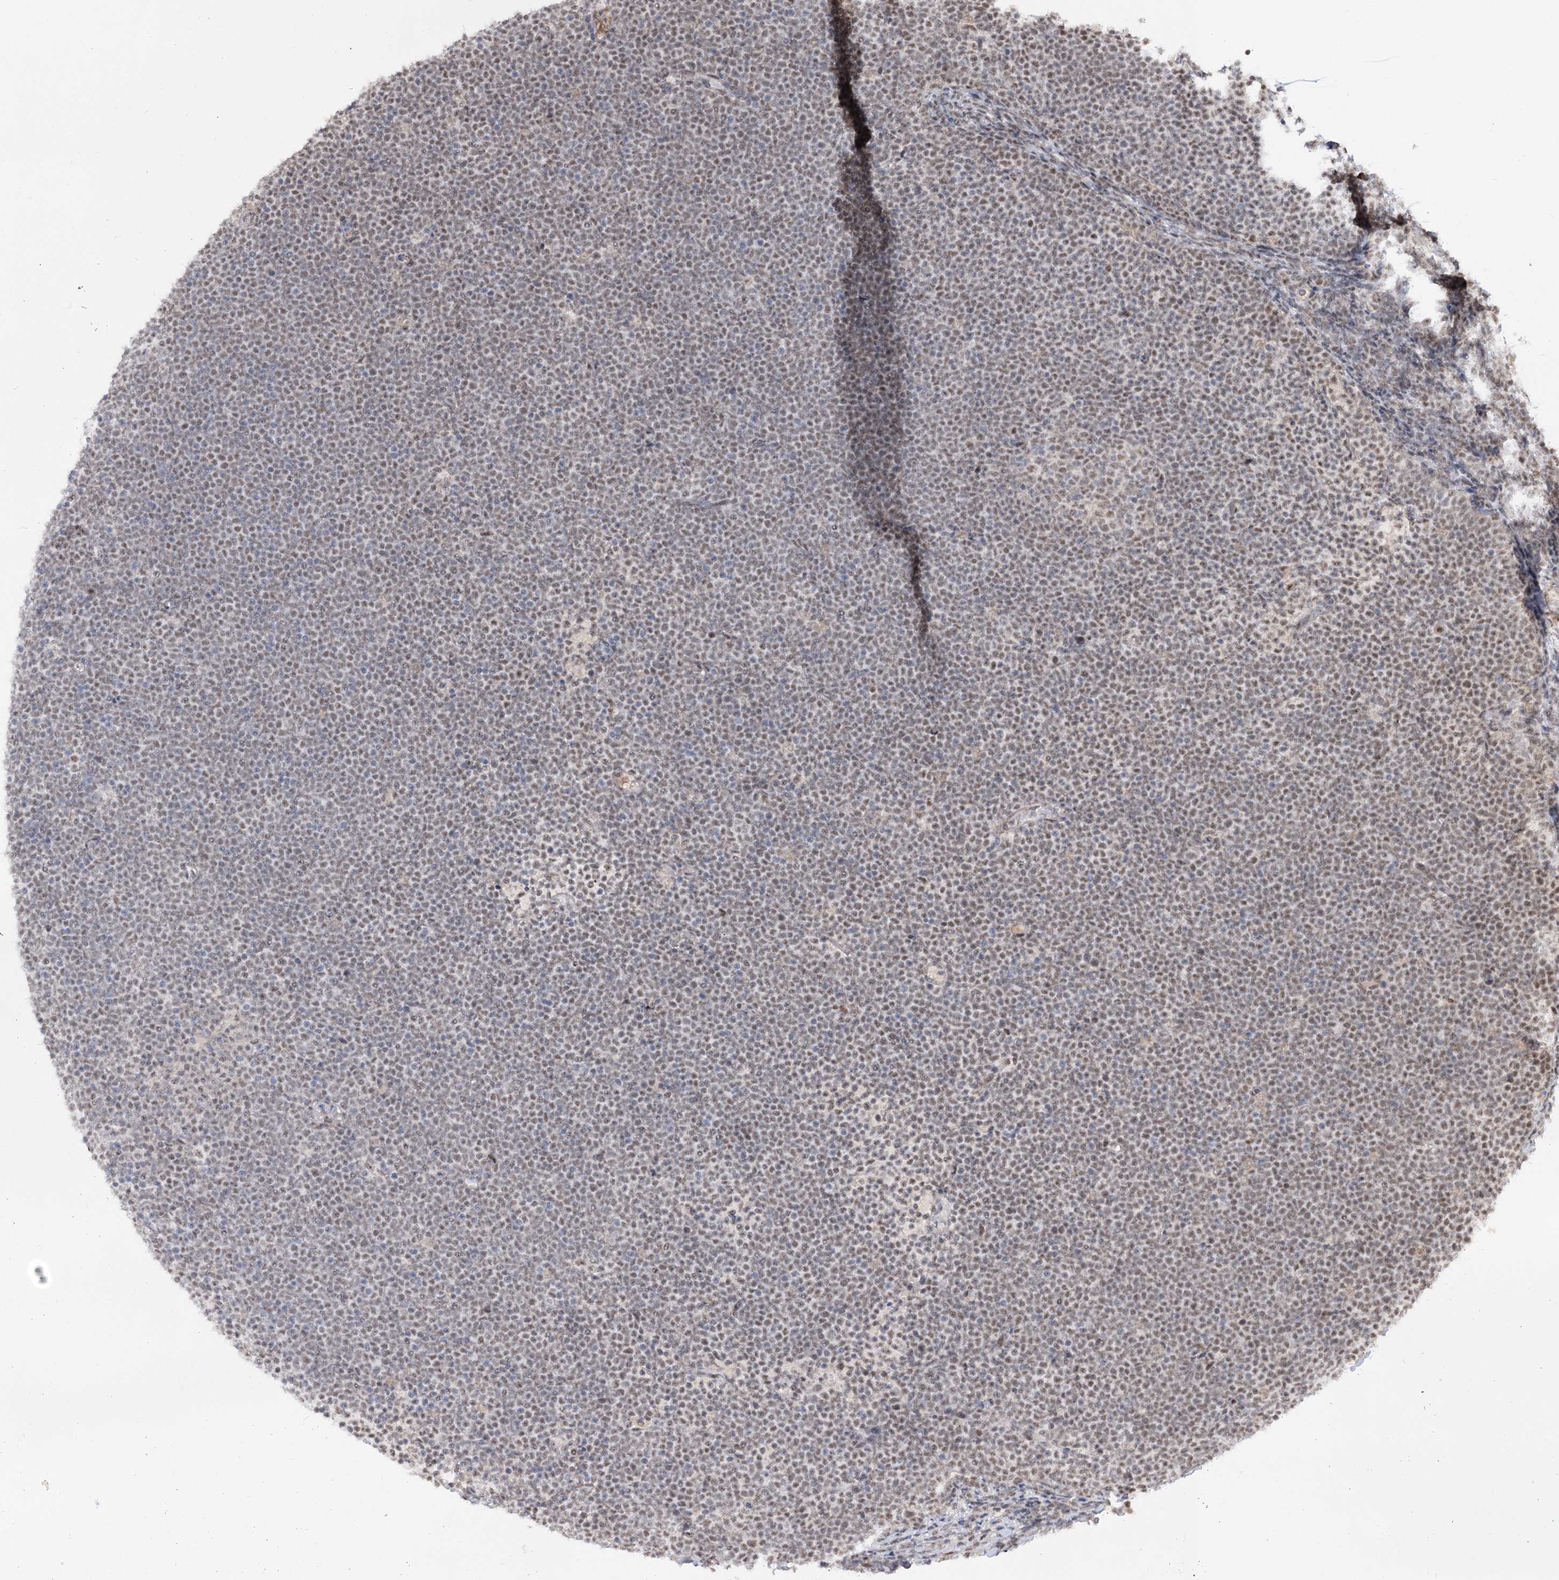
{"staining": {"intensity": "weak", "quantity": "25%-75%", "location": "nuclear"}, "tissue": "lymphoma", "cell_type": "Tumor cells", "image_type": "cancer", "snomed": [{"axis": "morphology", "description": "Malignant lymphoma, non-Hodgkin's type, High grade"}, {"axis": "topography", "description": "Lymph node"}], "caption": "Protein staining exhibits weak nuclear expression in about 25%-75% of tumor cells in high-grade malignant lymphoma, non-Hodgkin's type.", "gene": "ZSCAN23", "patient": {"sex": "male", "age": 13}}